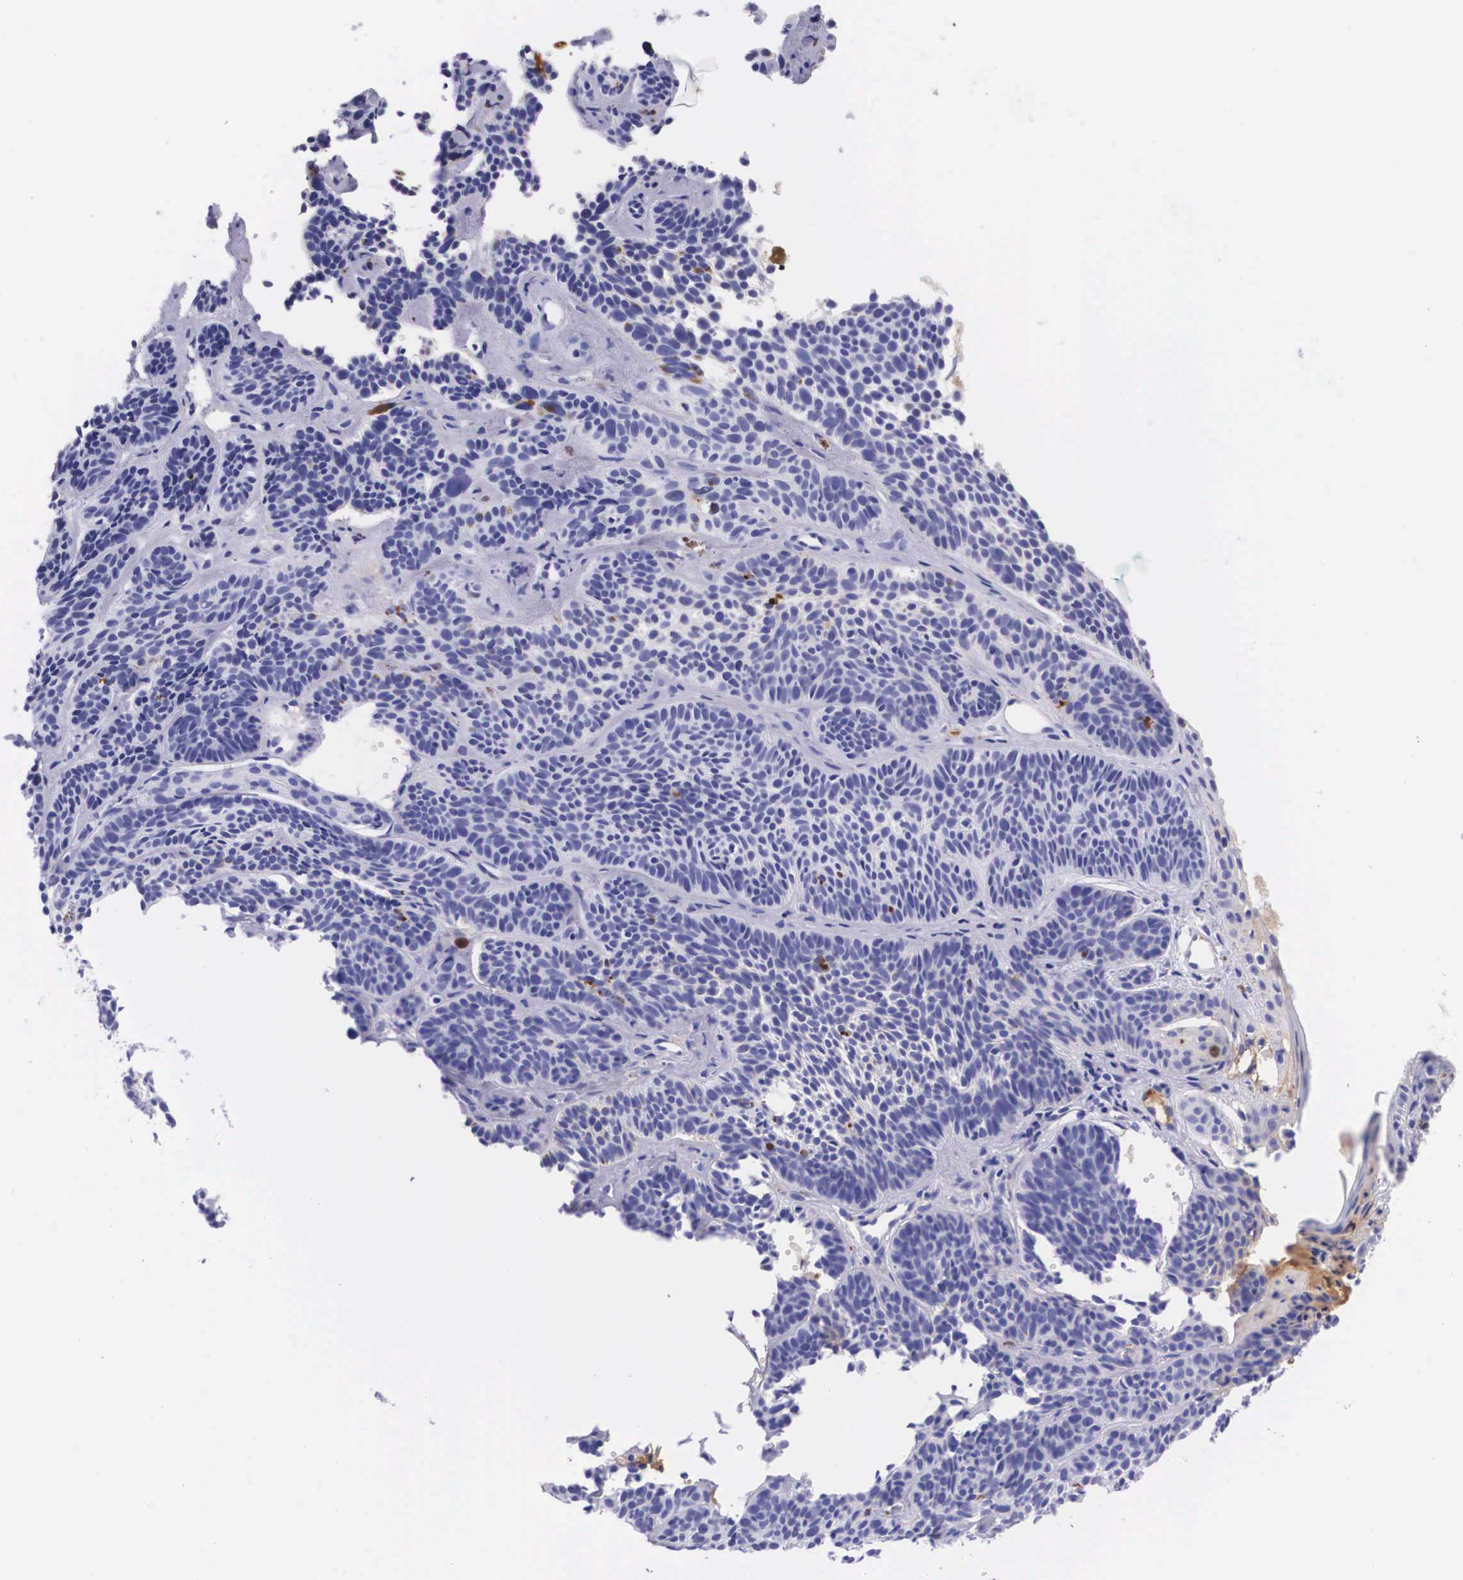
{"staining": {"intensity": "negative", "quantity": "none", "location": "none"}, "tissue": "skin cancer", "cell_type": "Tumor cells", "image_type": "cancer", "snomed": [{"axis": "morphology", "description": "Basal cell carcinoma"}, {"axis": "topography", "description": "Skin"}], "caption": "IHC photomicrograph of neoplastic tissue: human basal cell carcinoma (skin) stained with DAB (3,3'-diaminobenzidine) displays no significant protein expression in tumor cells. (DAB (3,3'-diaminobenzidine) immunohistochemistry (IHC), high magnification).", "gene": "PLG", "patient": {"sex": "female", "age": 62}}